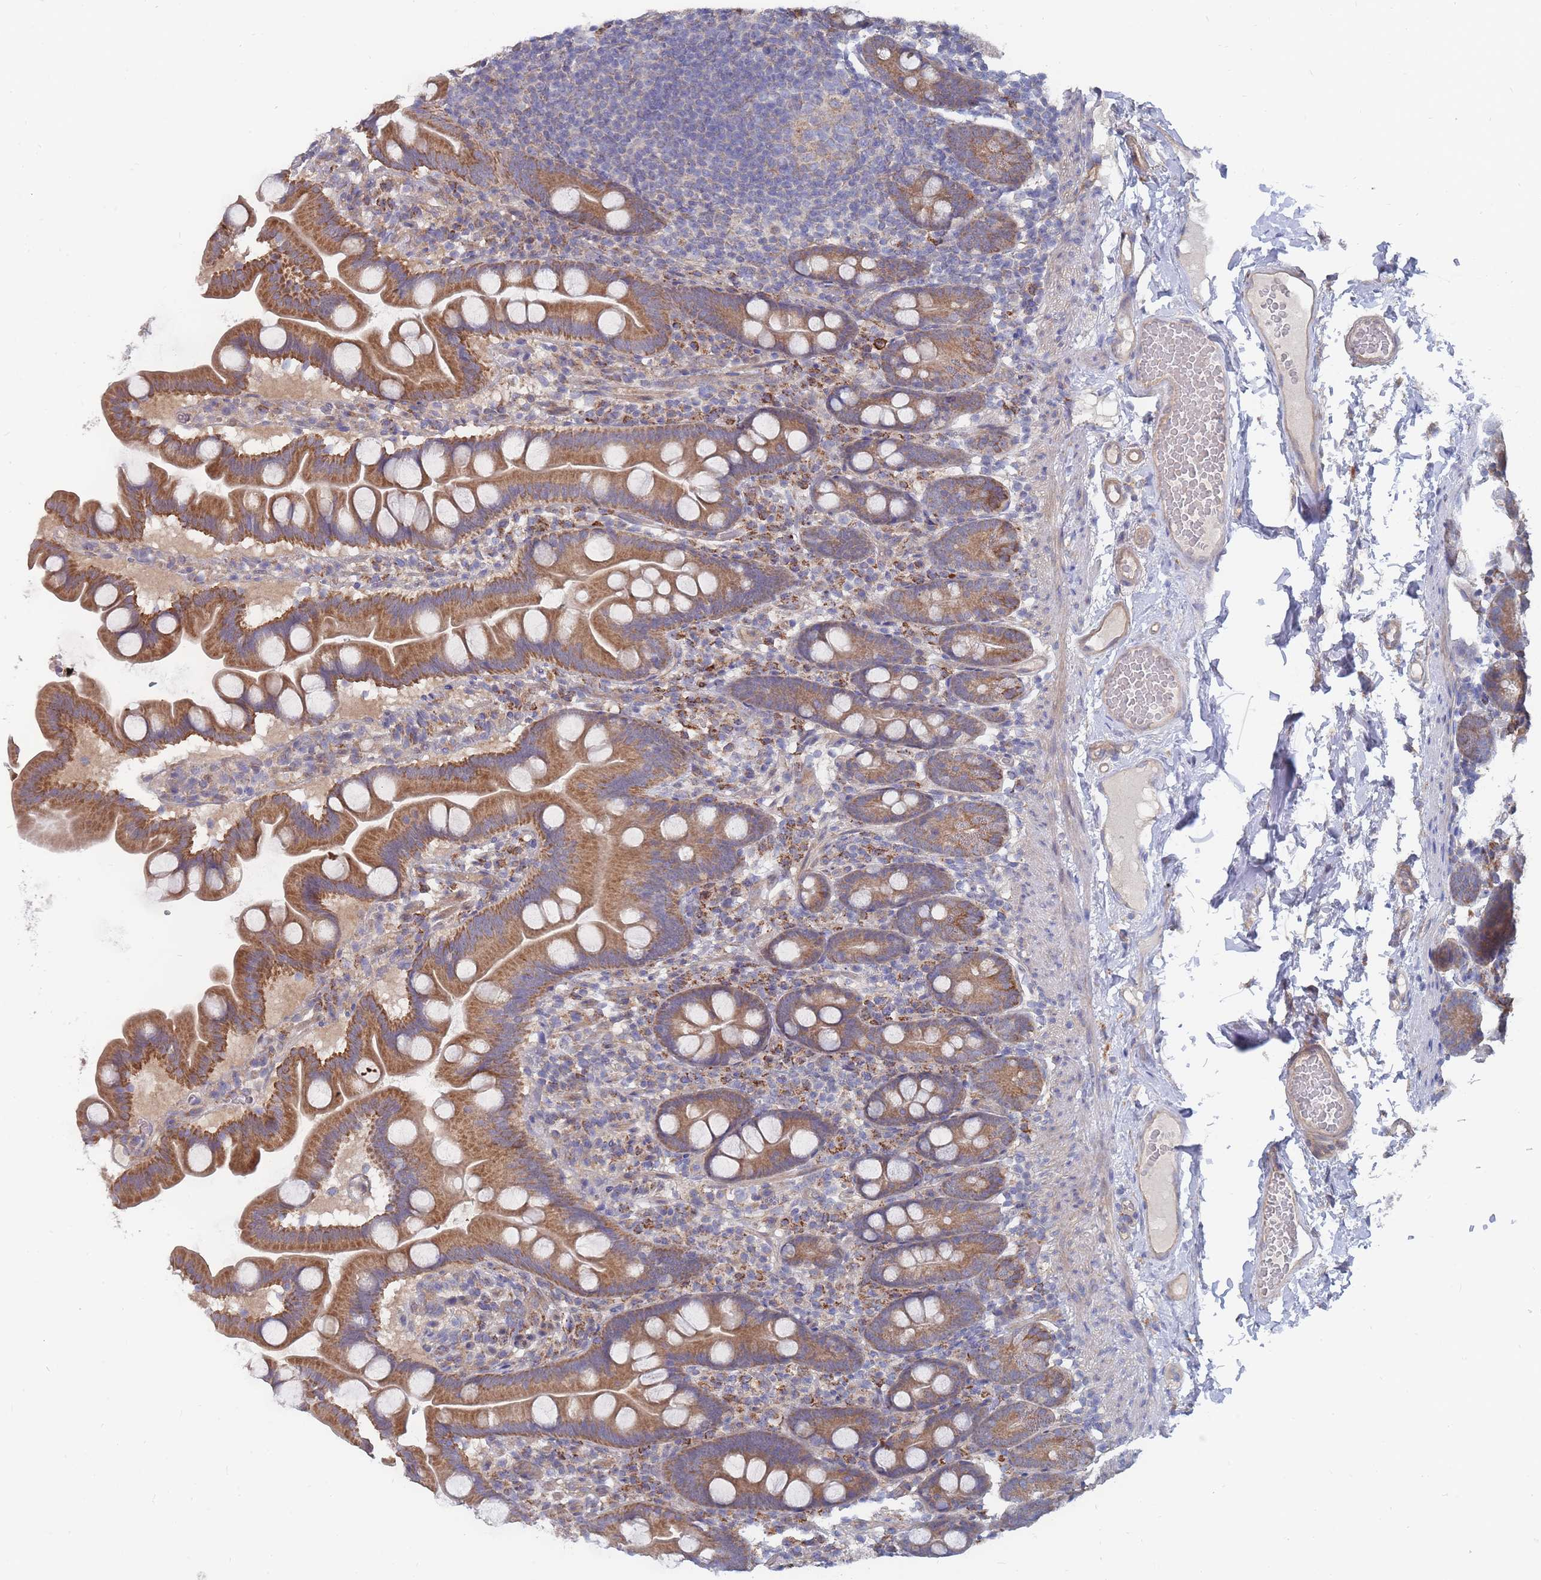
{"staining": {"intensity": "moderate", "quantity": ">75%", "location": "cytoplasmic/membranous"}, "tissue": "small intestine", "cell_type": "Glandular cells", "image_type": "normal", "snomed": [{"axis": "morphology", "description": "Normal tissue, NOS"}, {"axis": "topography", "description": "Small intestine"}], "caption": "A brown stain highlights moderate cytoplasmic/membranous staining of a protein in glandular cells of unremarkable small intestine. (IHC, brightfield microscopy, high magnification).", "gene": "NUB1", "patient": {"sex": "female", "age": 68}}